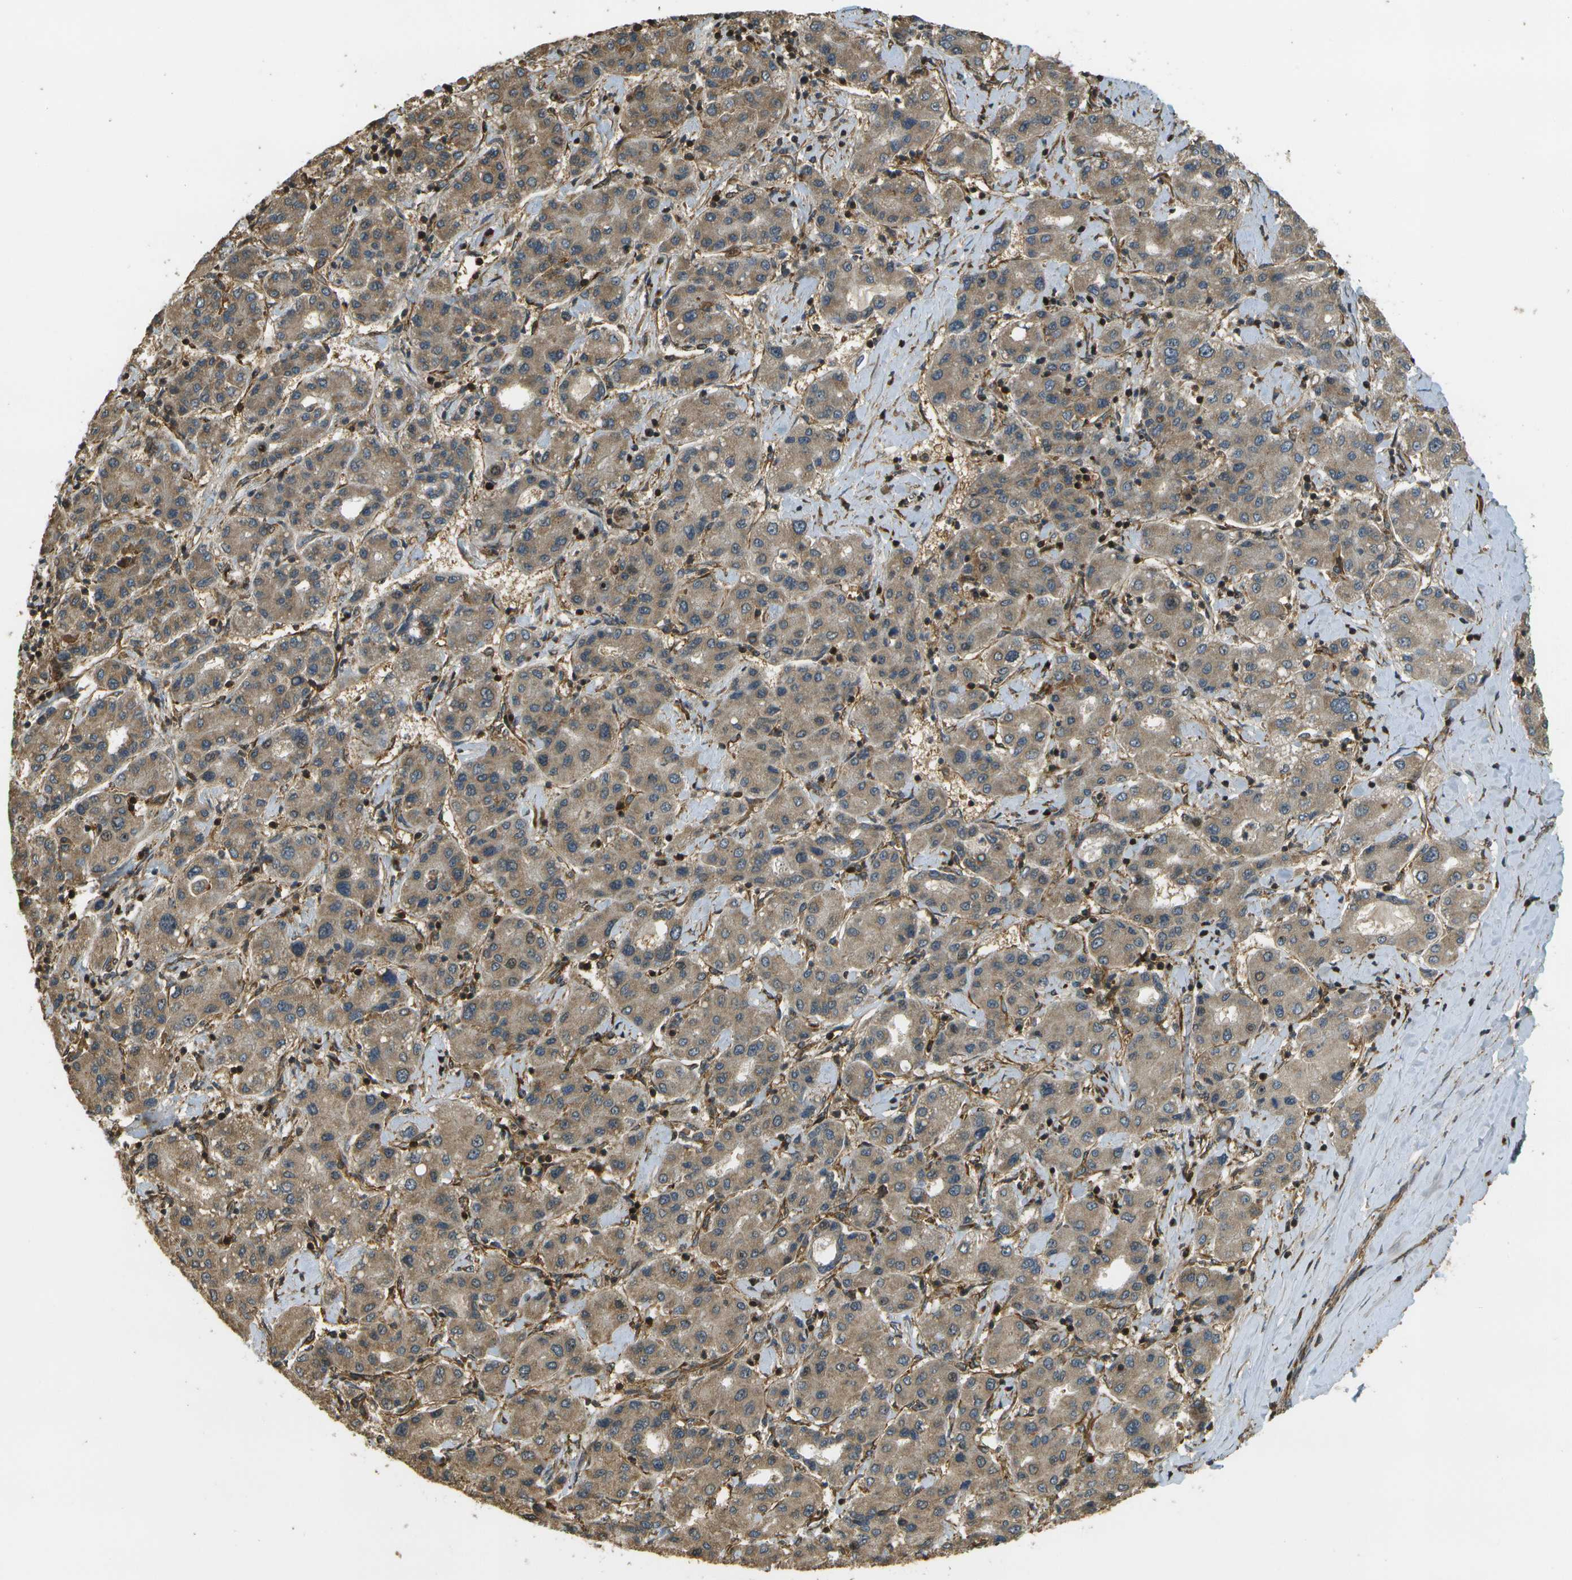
{"staining": {"intensity": "moderate", "quantity": ">75%", "location": "cytoplasmic/membranous"}, "tissue": "liver cancer", "cell_type": "Tumor cells", "image_type": "cancer", "snomed": [{"axis": "morphology", "description": "Carcinoma, Hepatocellular, NOS"}, {"axis": "topography", "description": "Liver"}], "caption": "IHC photomicrograph of human liver cancer stained for a protein (brown), which demonstrates medium levels of moderate cytoplasmic/membranous expression in approximately >75% of tumor cells.", "gene": "LRP12", "patient": {"sex": "male", "age": 65}}